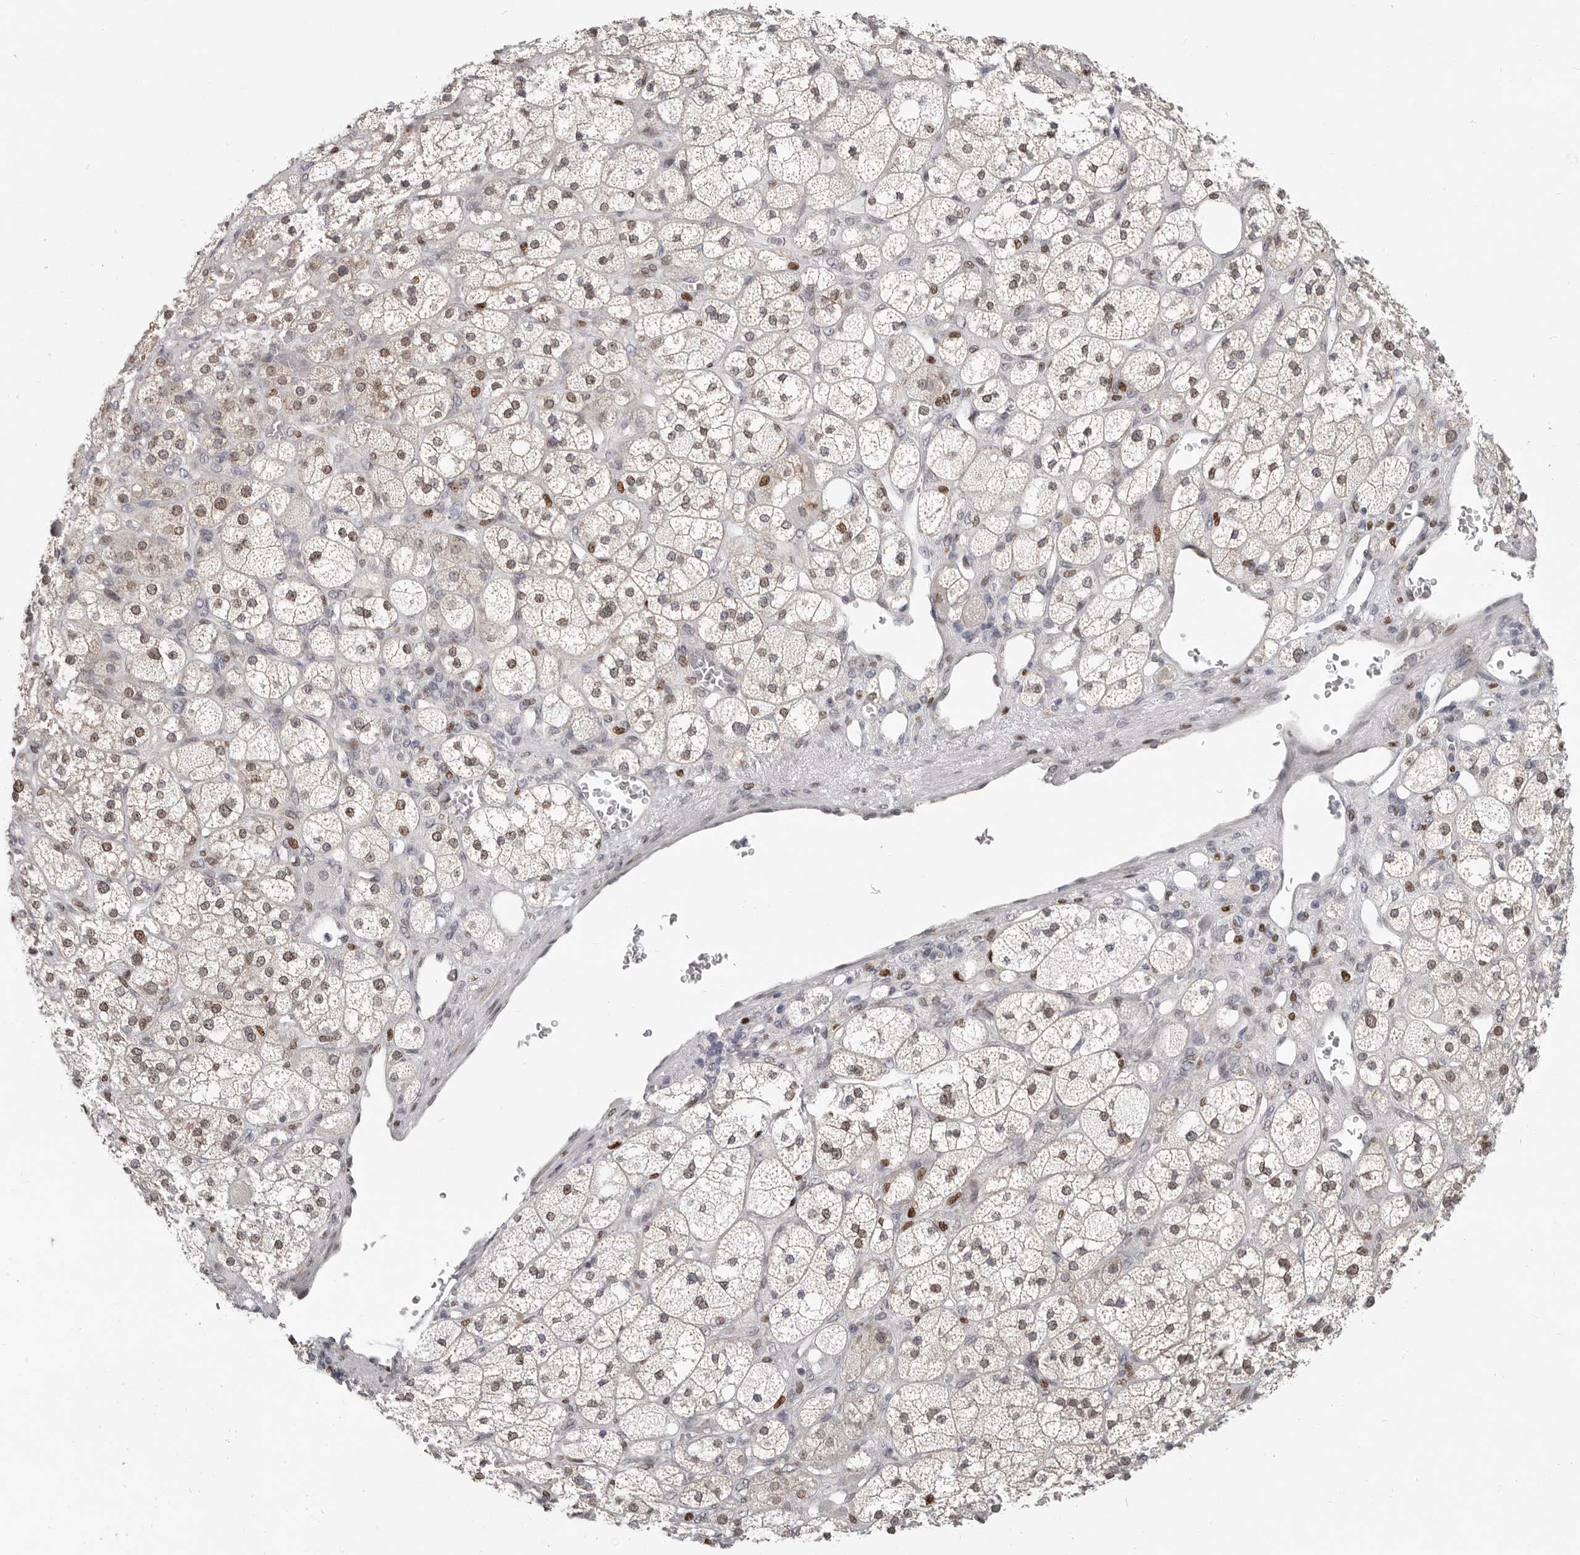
{"staining": {"intensity": "moderate", "quantity": "25%-75%", "location": "nuclear"}, "tissue": "adrenal gland", "cell_type": "Glandular cells", "image_type": "normal", "snomed": [{"axis": "morphology", "description": "Normal tissue, NOS"}, {"axis": "topography", "description": "Adrenal gland"}], "caption": "Immunohistochemical staining of benign adrenal gland displays 25%-75% levels of moderate nuclear protein expression in about 25%-75% of glandular cells. (brown staining indicates protein expression, while blue staining denotes nuclei).", "gene": "SRP19", "patient": {"sex": "male", "age": 61}}